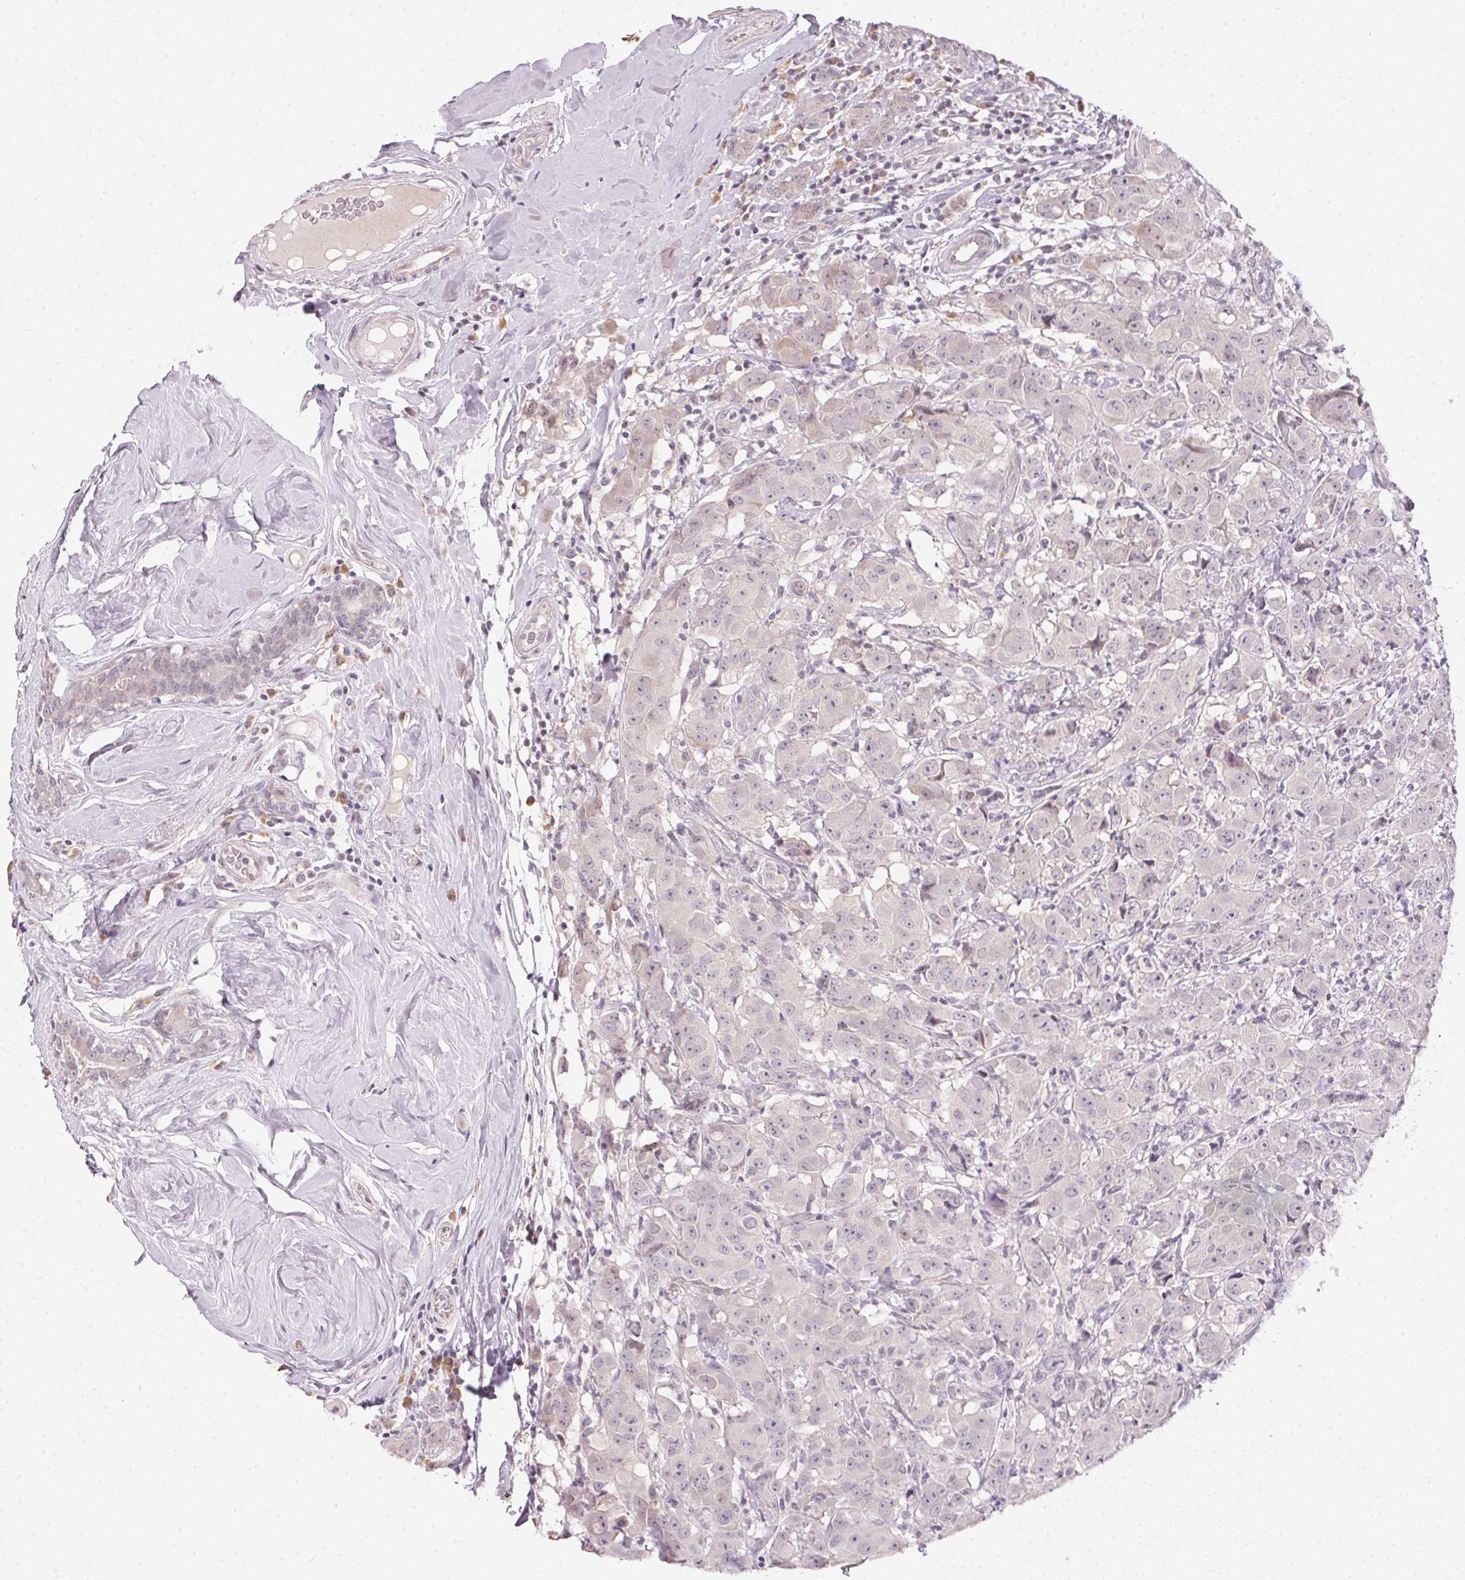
{"staining": {"intensity": "negative", "quantity": "none", "location": "none"}, "tissue": "breast cancer", "cell_type": "Tumor cells", "image_type": "cancer", "snomed": [{"axis": "morphology", "description": "Normal tissue, NOS"}, {"axis": "morphology", "description": "Duct carcinoma"}, {"axis": "topography", "description": "Breast"}], "caption": "The photomicrograph displays no staining of tumor cells in breast intraductal carcinoma.", "gene": "TTC23L", "patient": {"sex": "female", "age": 43}}